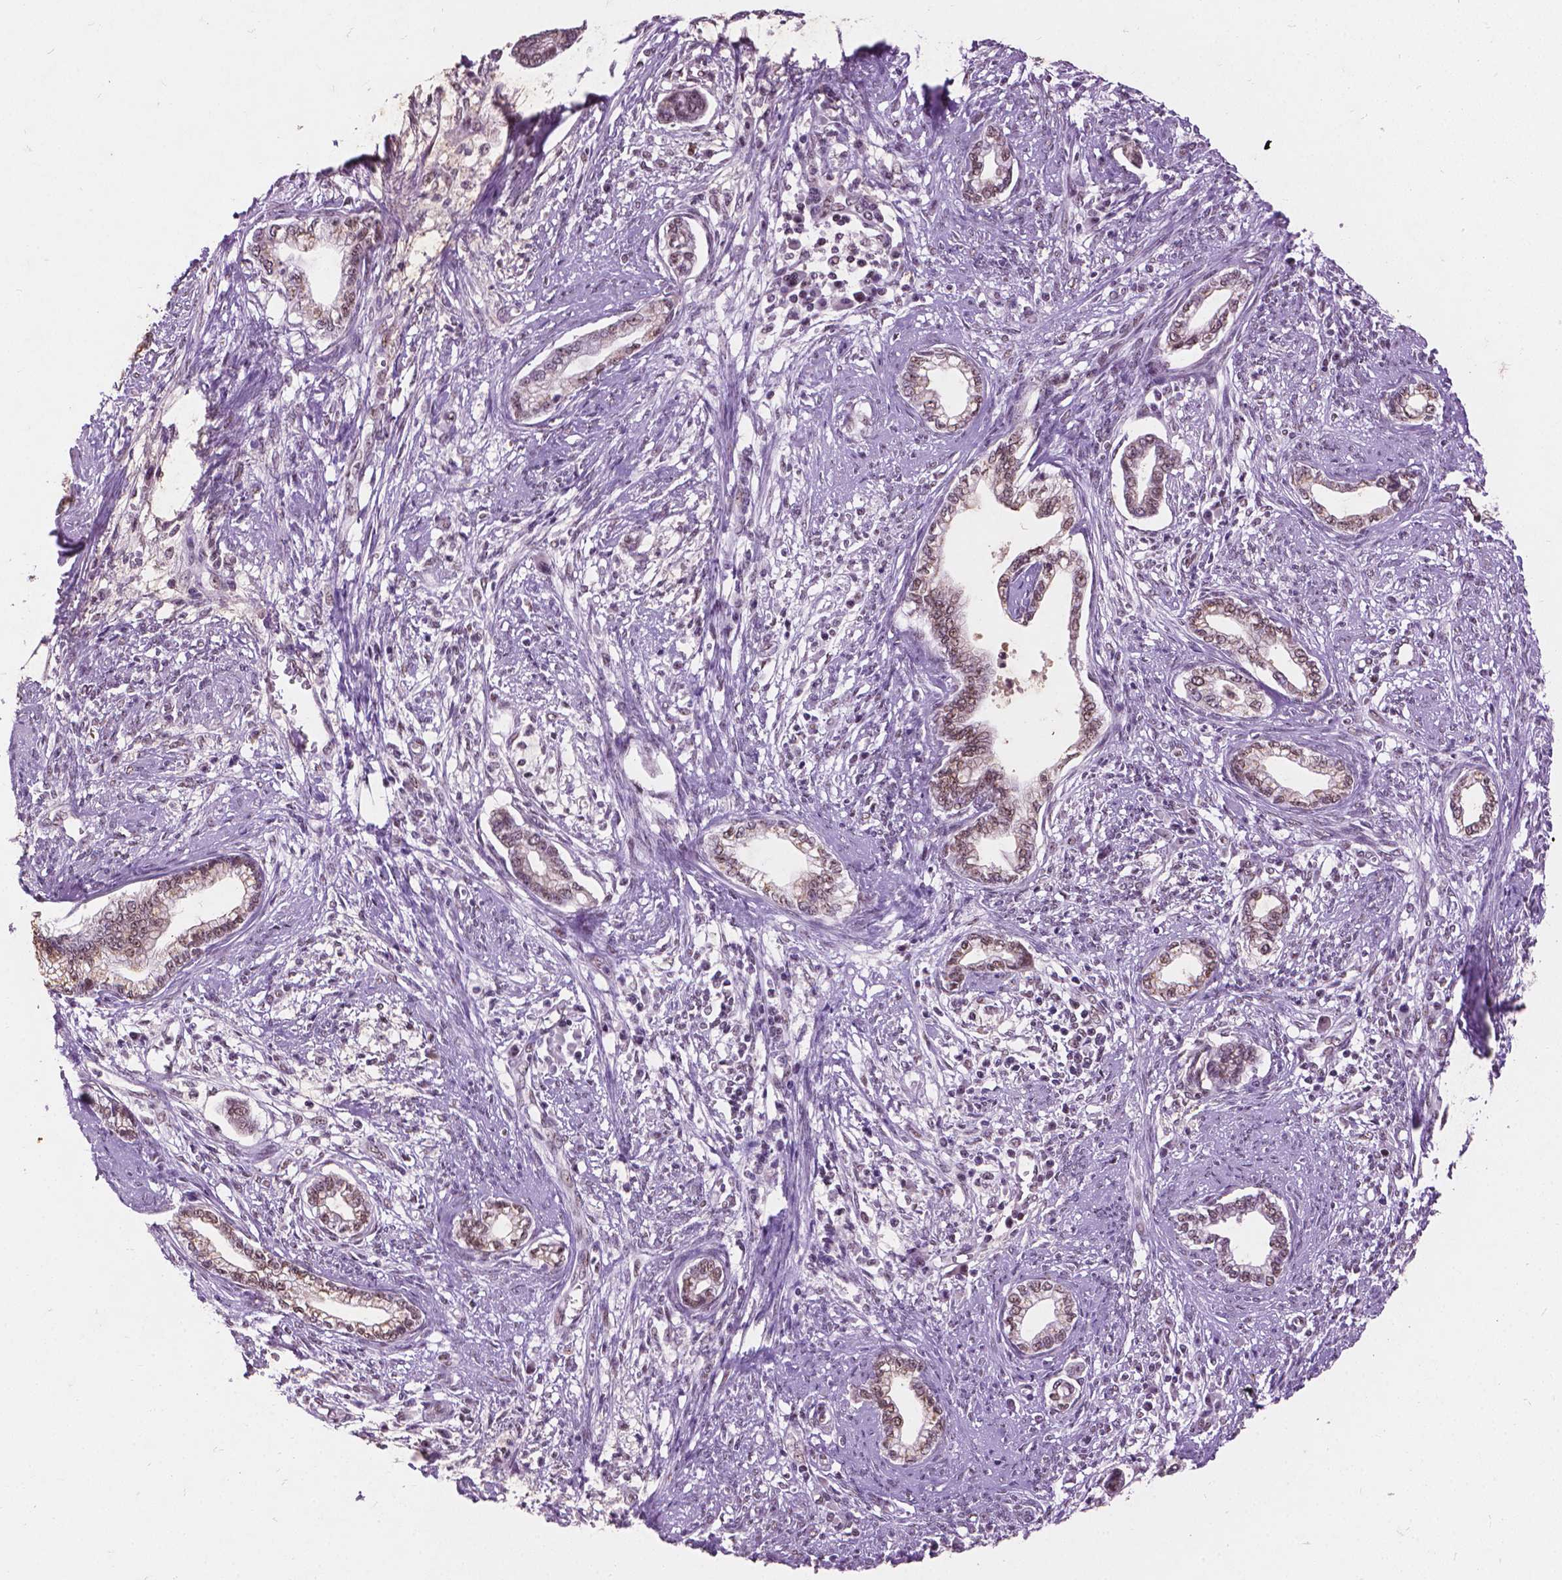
{"staining": {"intensity": "weak", "quantity": ">75%", "location": "nuclear"}, "tissue": "cervical cancer", "cell_type": "Tumor cells", "image_type": "cancer", "snomed": [{"axis": "morphology", "description": "Adenocarcinoma, NOS"}, {"axis": "topography", "description": "Cervix"}], "caption": "About >75% of tumor cells in human cervical adenocarcinoma display weak nuclear protein positivity as visualized by brown immunohistochemical staining.", "gene": "COIL", "patient": {"sex": "female", "age": 62}}